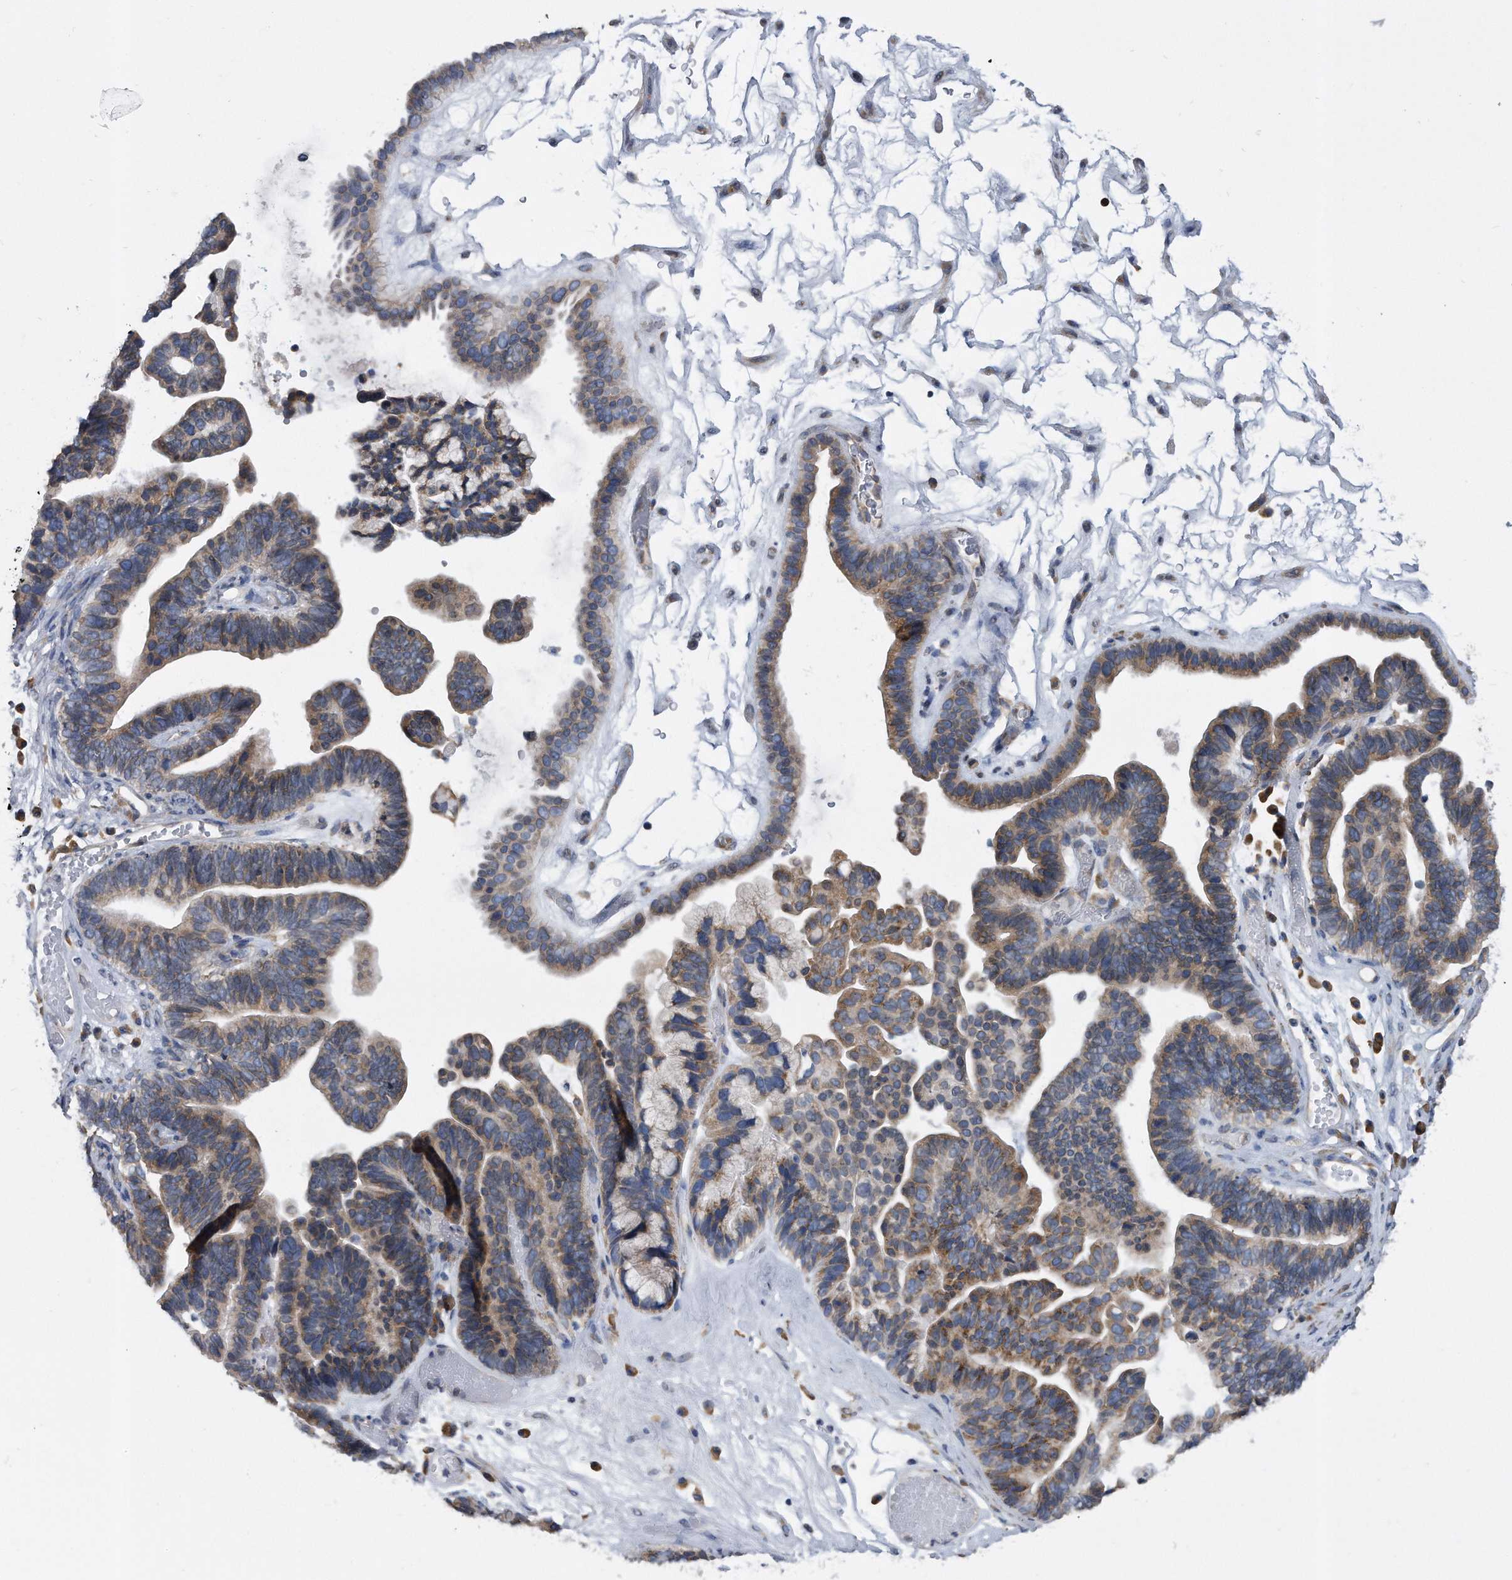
{"staining": {"intensity": "moderate", "quantity": ">75%", "location": "cytoplasmic/membranous"}, "tissue": "ovarian cancer", "cell_type": "Tumor cells", "image_type": "cancer", "snomed": [{"axis": "morphology", "description": "Cystadenocarcinoma, serous, NOS"}, {"axis": "topography", "description": "Ovary"}], "caption": "Human ovarian cancer (serous cystadenocarcinoma) stained with a brown dye exhibits moderate cytoplasmic/membranous positive staining in about >75% of tumor cells.", "gene": "CCDC47", "patient": {"sex": "female", "age": 56}}